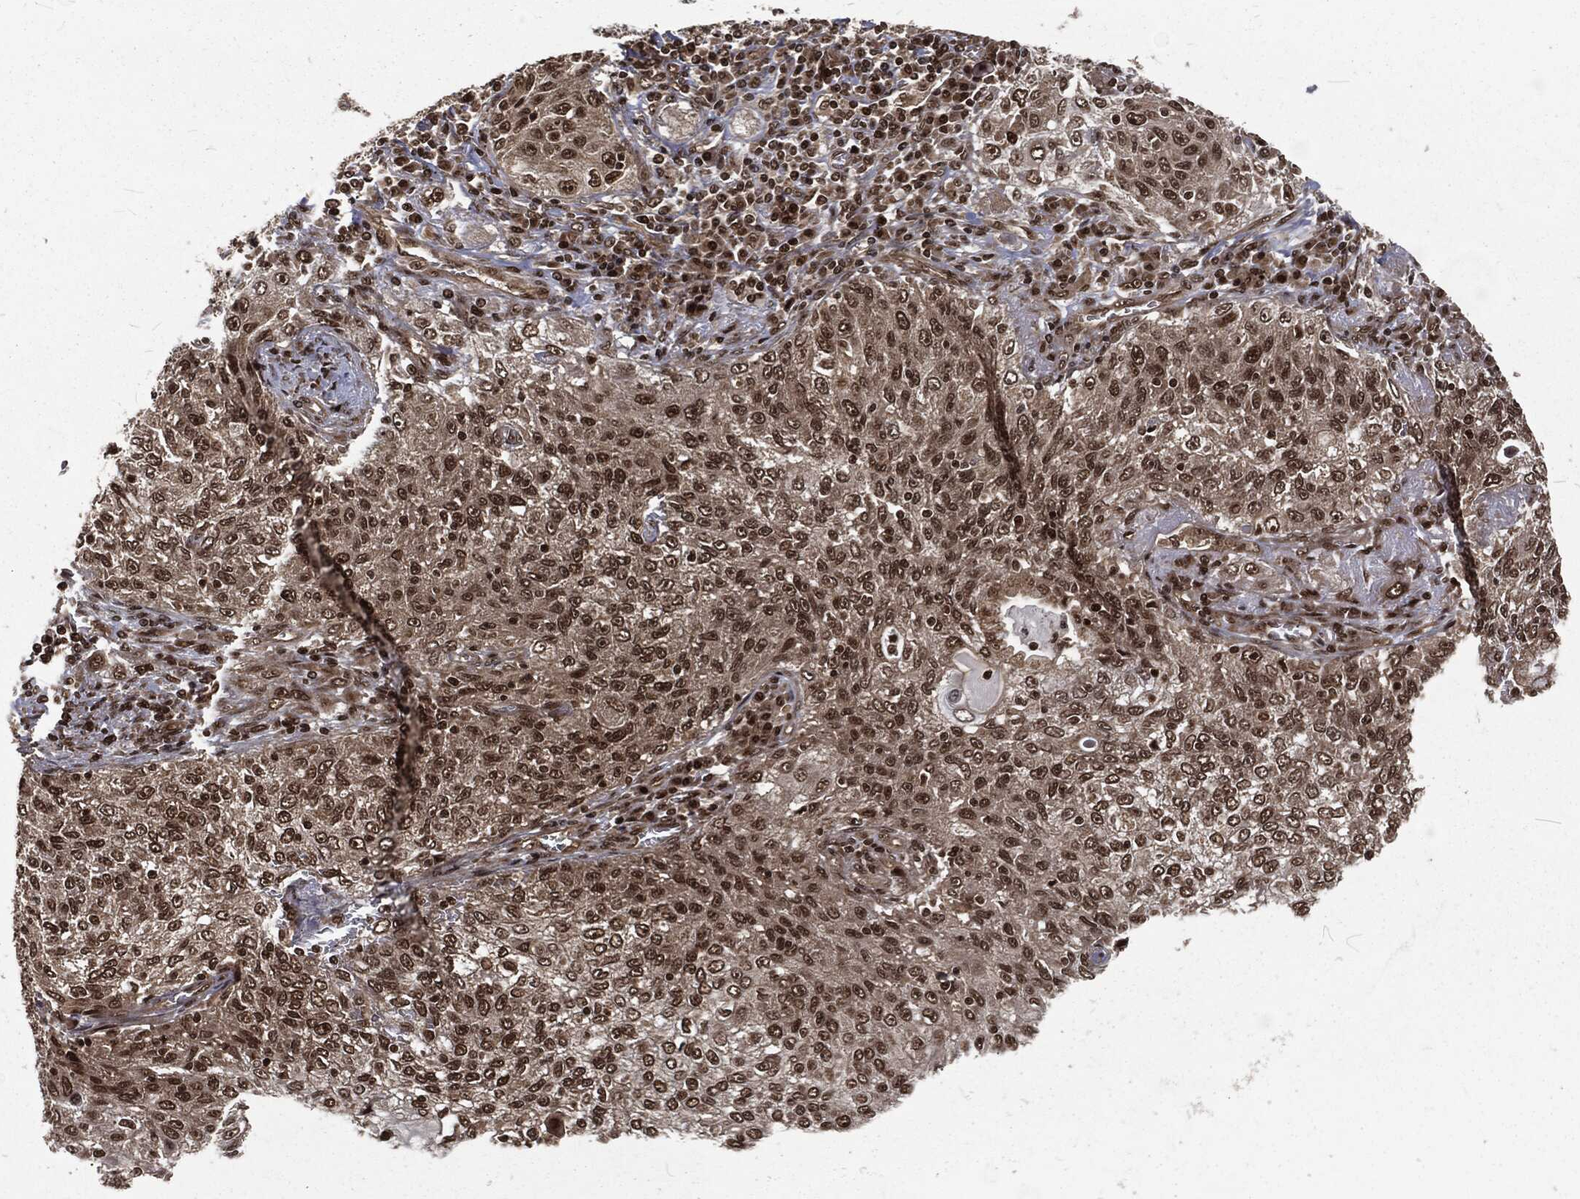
{"staining": {"intensity": "strong", "quantity": "25%-75%", "location": "nuclear"}, "tissue": "lung cancer", "cell_type": "Tumor cells", "image_type": "cancer", "snomed": [{"axis": "morphology", "description": "Squamous cell carcinoma, NOS"}, {"axis": "topography", "description": "Lung"}], "caption": "A brown stain highlights strong nuclear positivity of a protein in human lung cancer (squamous cell carcinoma) tumor cells.", "gene": "NGRN", "patient": {"sex": "female", "age": 69}}